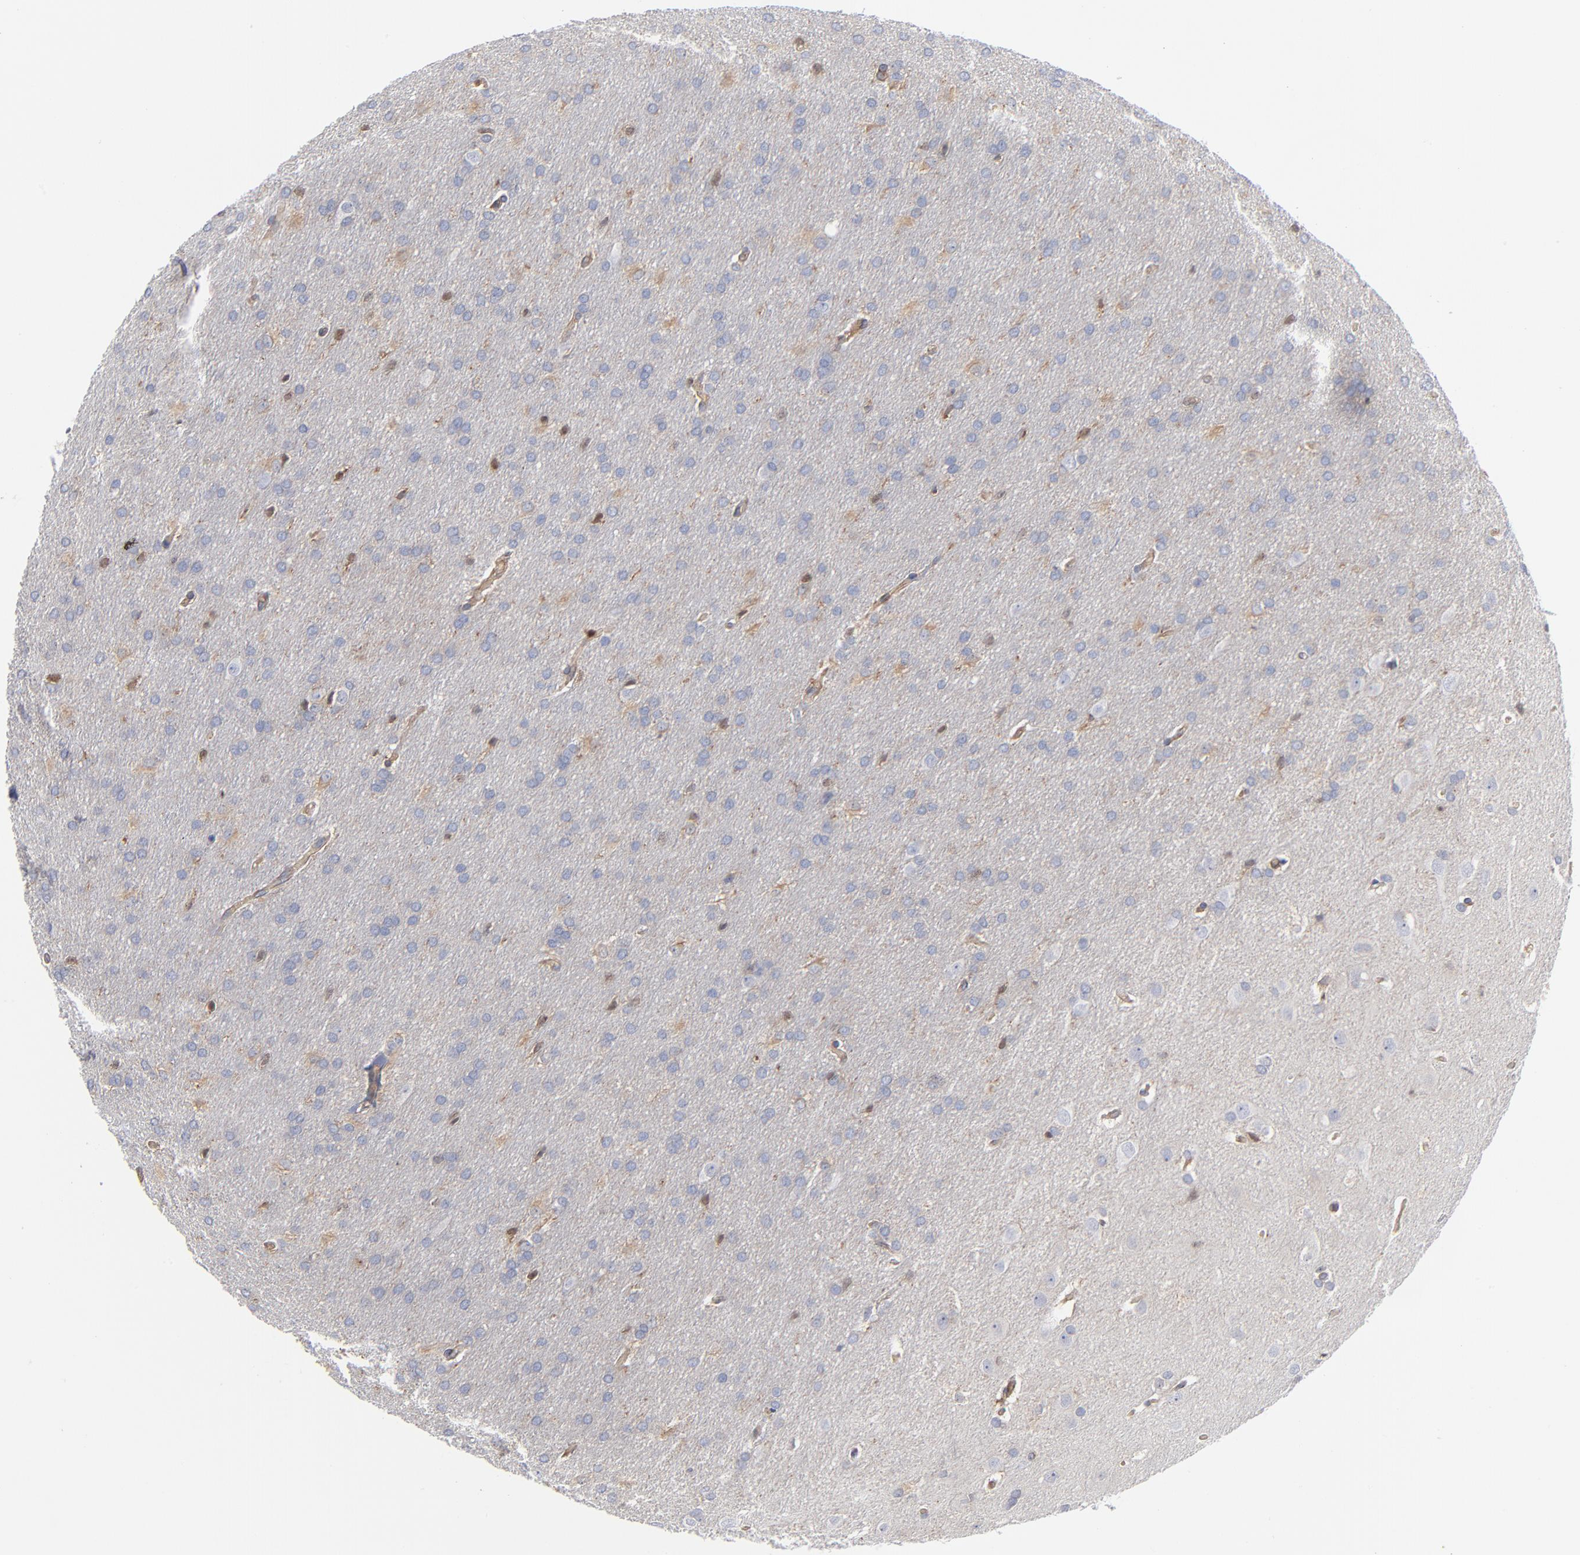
{"staining": {"intensity": "negative", "quantity": "none", "location": "none"}, "tissue": "glioma", "cell_type": "Tumor cells", "image_type": "cancer", "snomed": [{"axis": "morphology", "description": "Glioma, malignant, Low grade"}, {"axis": "topography", "description": "Brain"}], "caption": "DAB immunohistochemical staining of low-grade glioma (malignant) exhibits no significant staining in tumor cells. (Immunohistochemistry, brightfield microscopy, high magnification).", "gene": "ARHGEF6", "patient": {"sex": "female", "age": 32}}